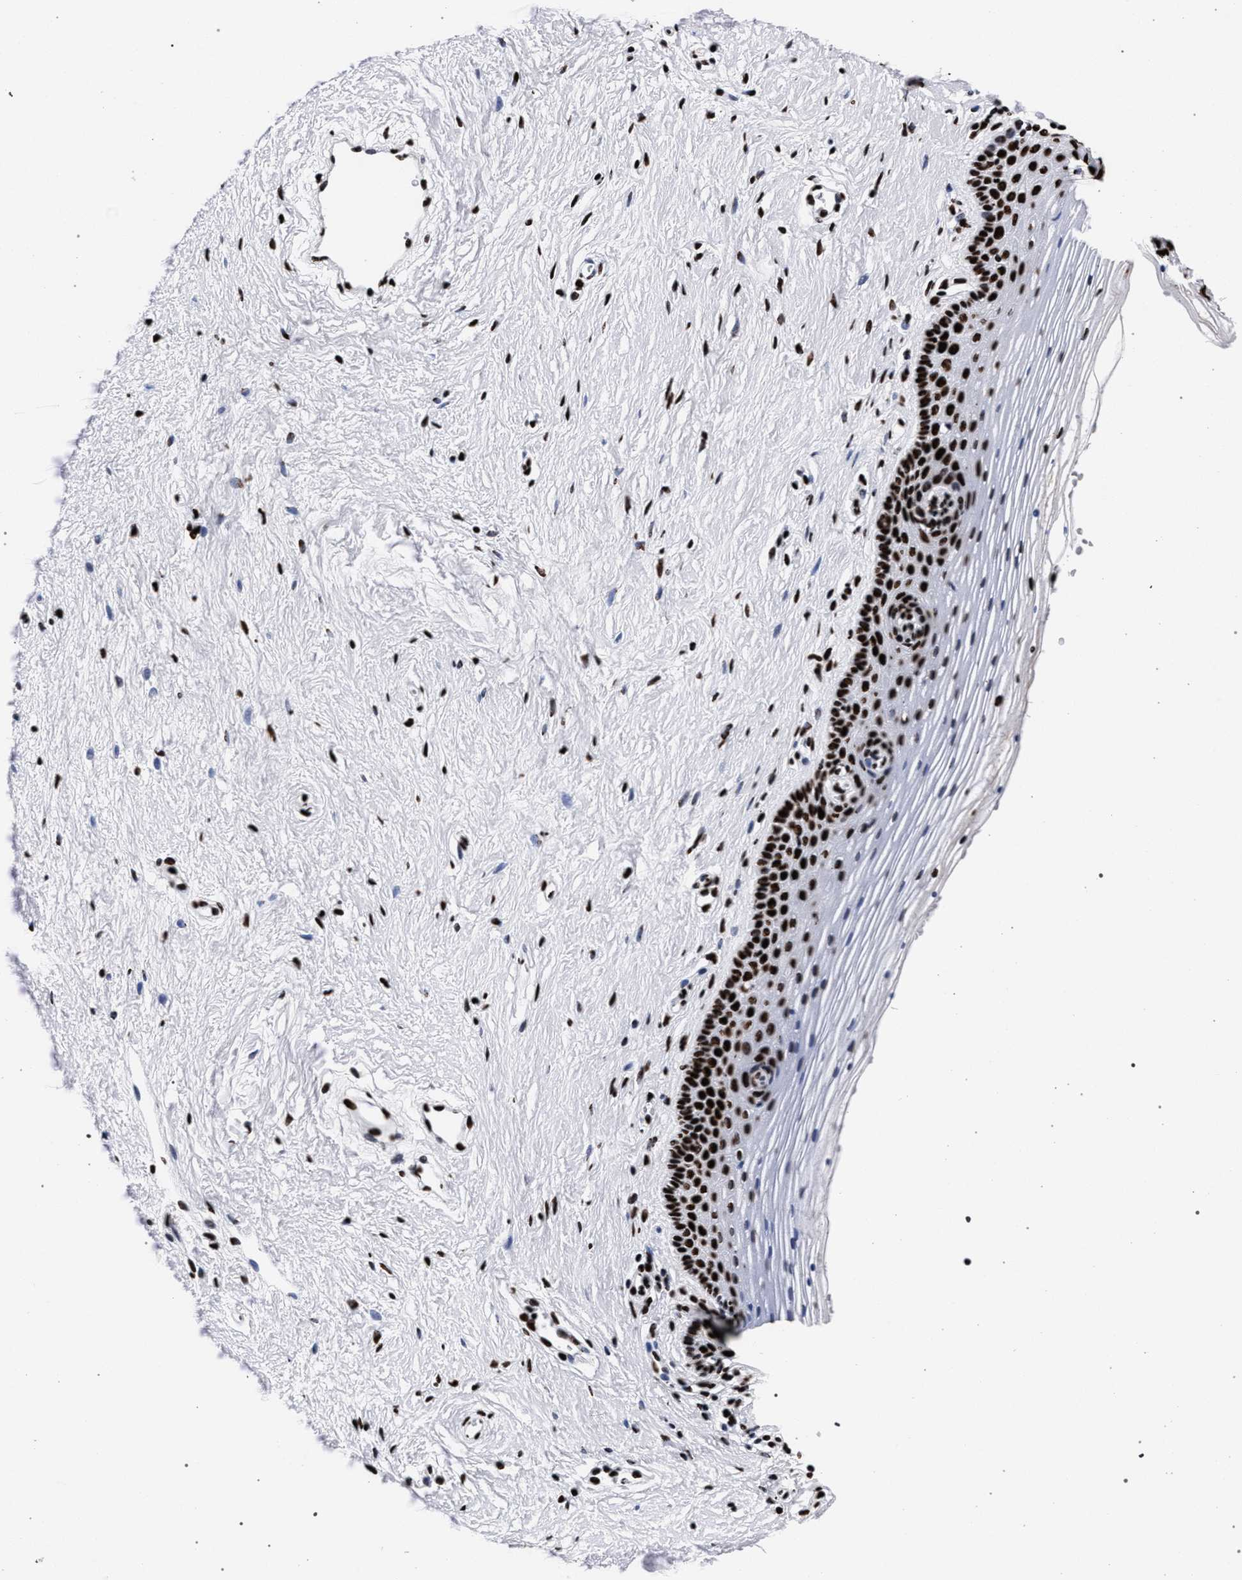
{"staining": {"intensity": "strong", "quantity": ">75%", "location": "nuclear"}, "tissue": "vagina", "cell_type": "Squamous epithelial cells", "image_type": "normal", "snomed": [{"axis": "morphology", "description": "Normal tissue, NOS"}, {"axis": "topography", "description": "Vagina"}], "caption": "Immunohistochemical staining of benign human vagina shows strong nuclear protein staining in approximately >75% of squamous epithelial cells.", "gene": "HNRNPA1", "patient": {"sex": "female", "age": 32}}